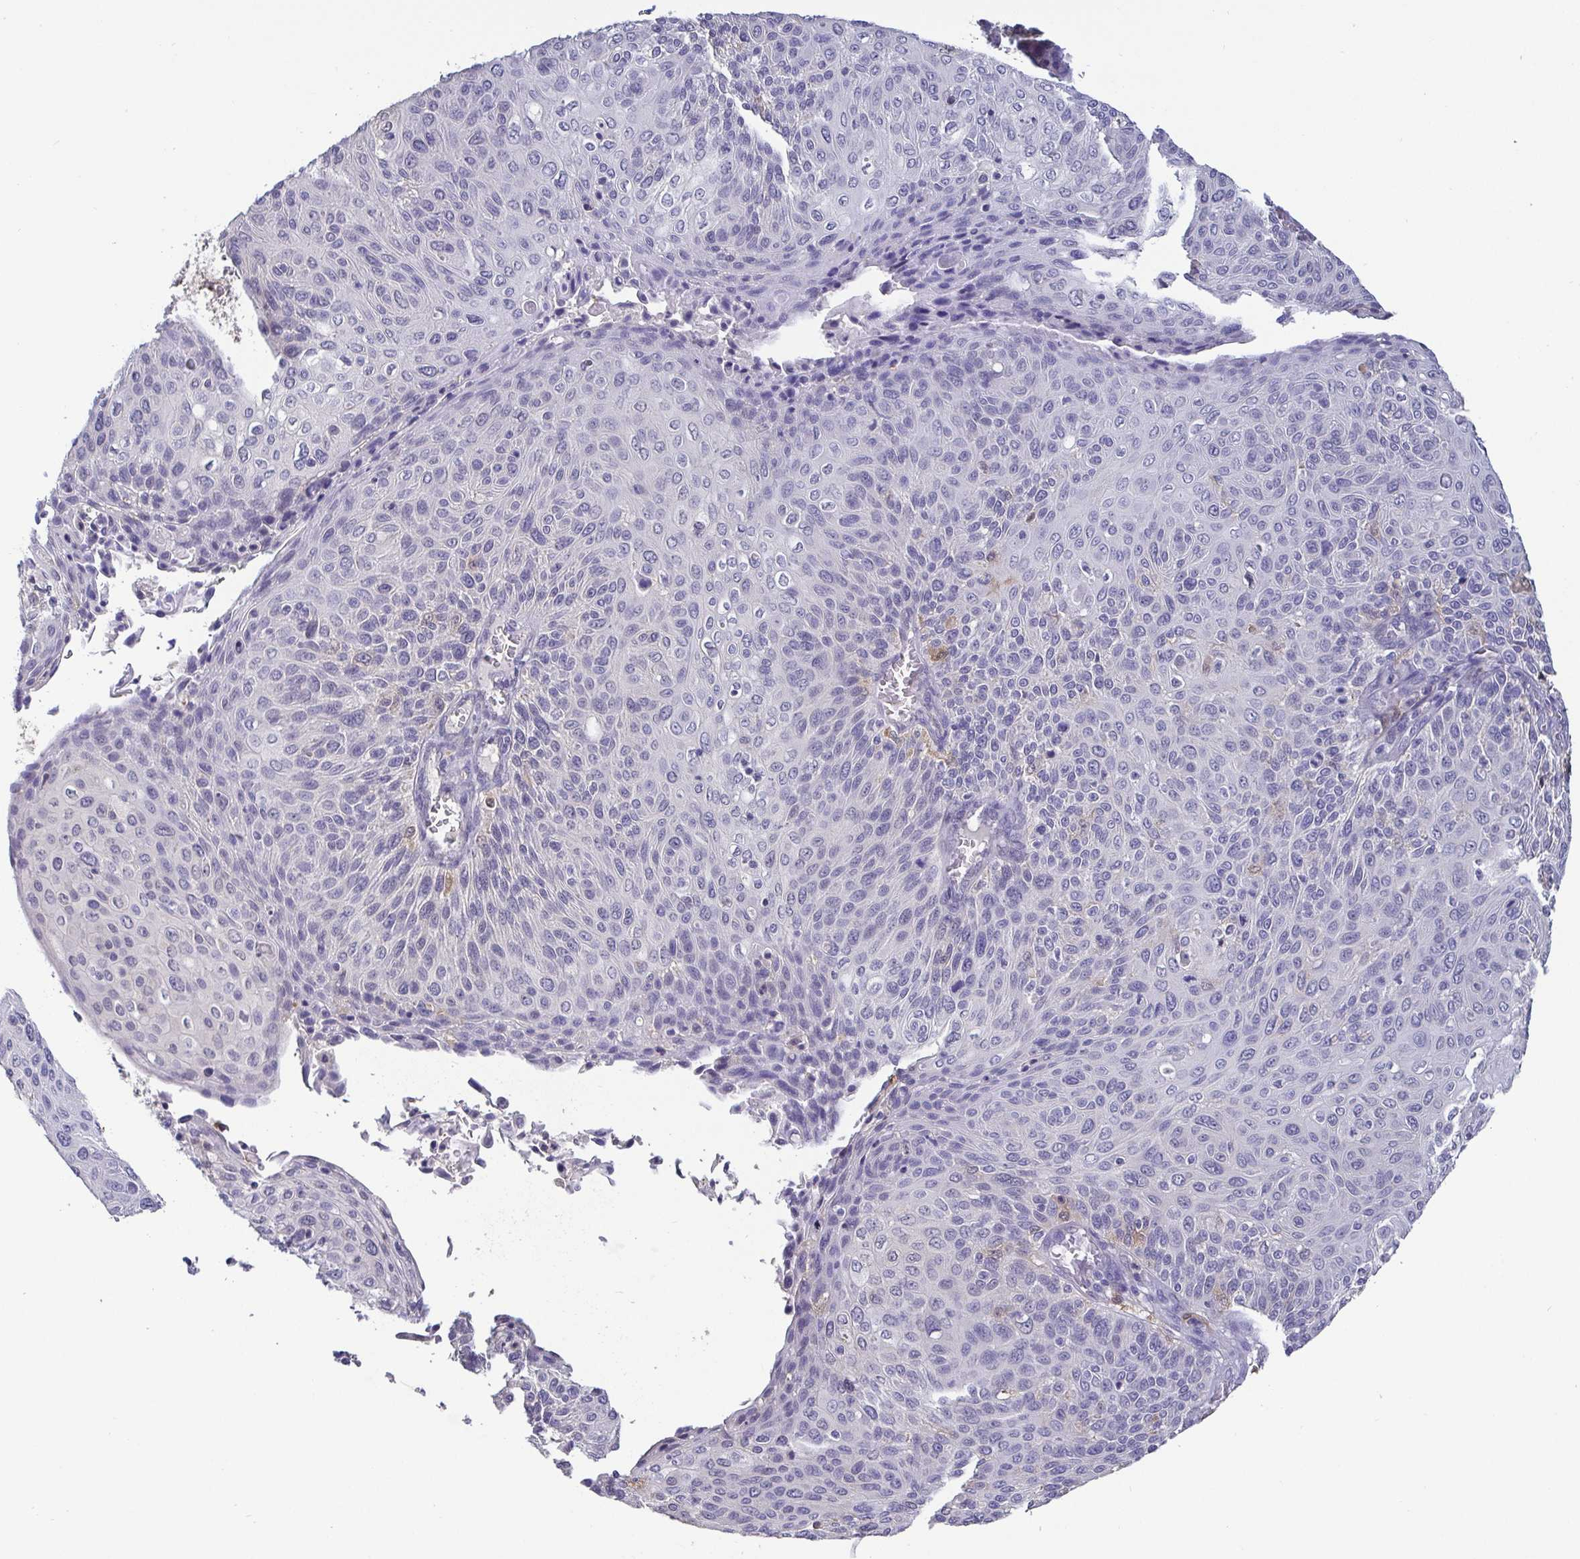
{"staining": {"intensity": "negative", "quantity": "none", "location": "none"}, "tissue": "cervical cancer", "cell_type": "Tumor cells", "image_type": "cancer", "snomed": [{"axis": "morphology", "description": "Squamous cell carcinoma, NOS"}, {"axis": "topography", "description": "Cervix"}], "caption": "The immunohistochemistry (IHC) photomicrograph has no significant expression in tumor cells of cervical cancer (squamous cell carcinoma) tissue.", "gene": "IDH1", "patient": {"sex": "female", "age": 31}}